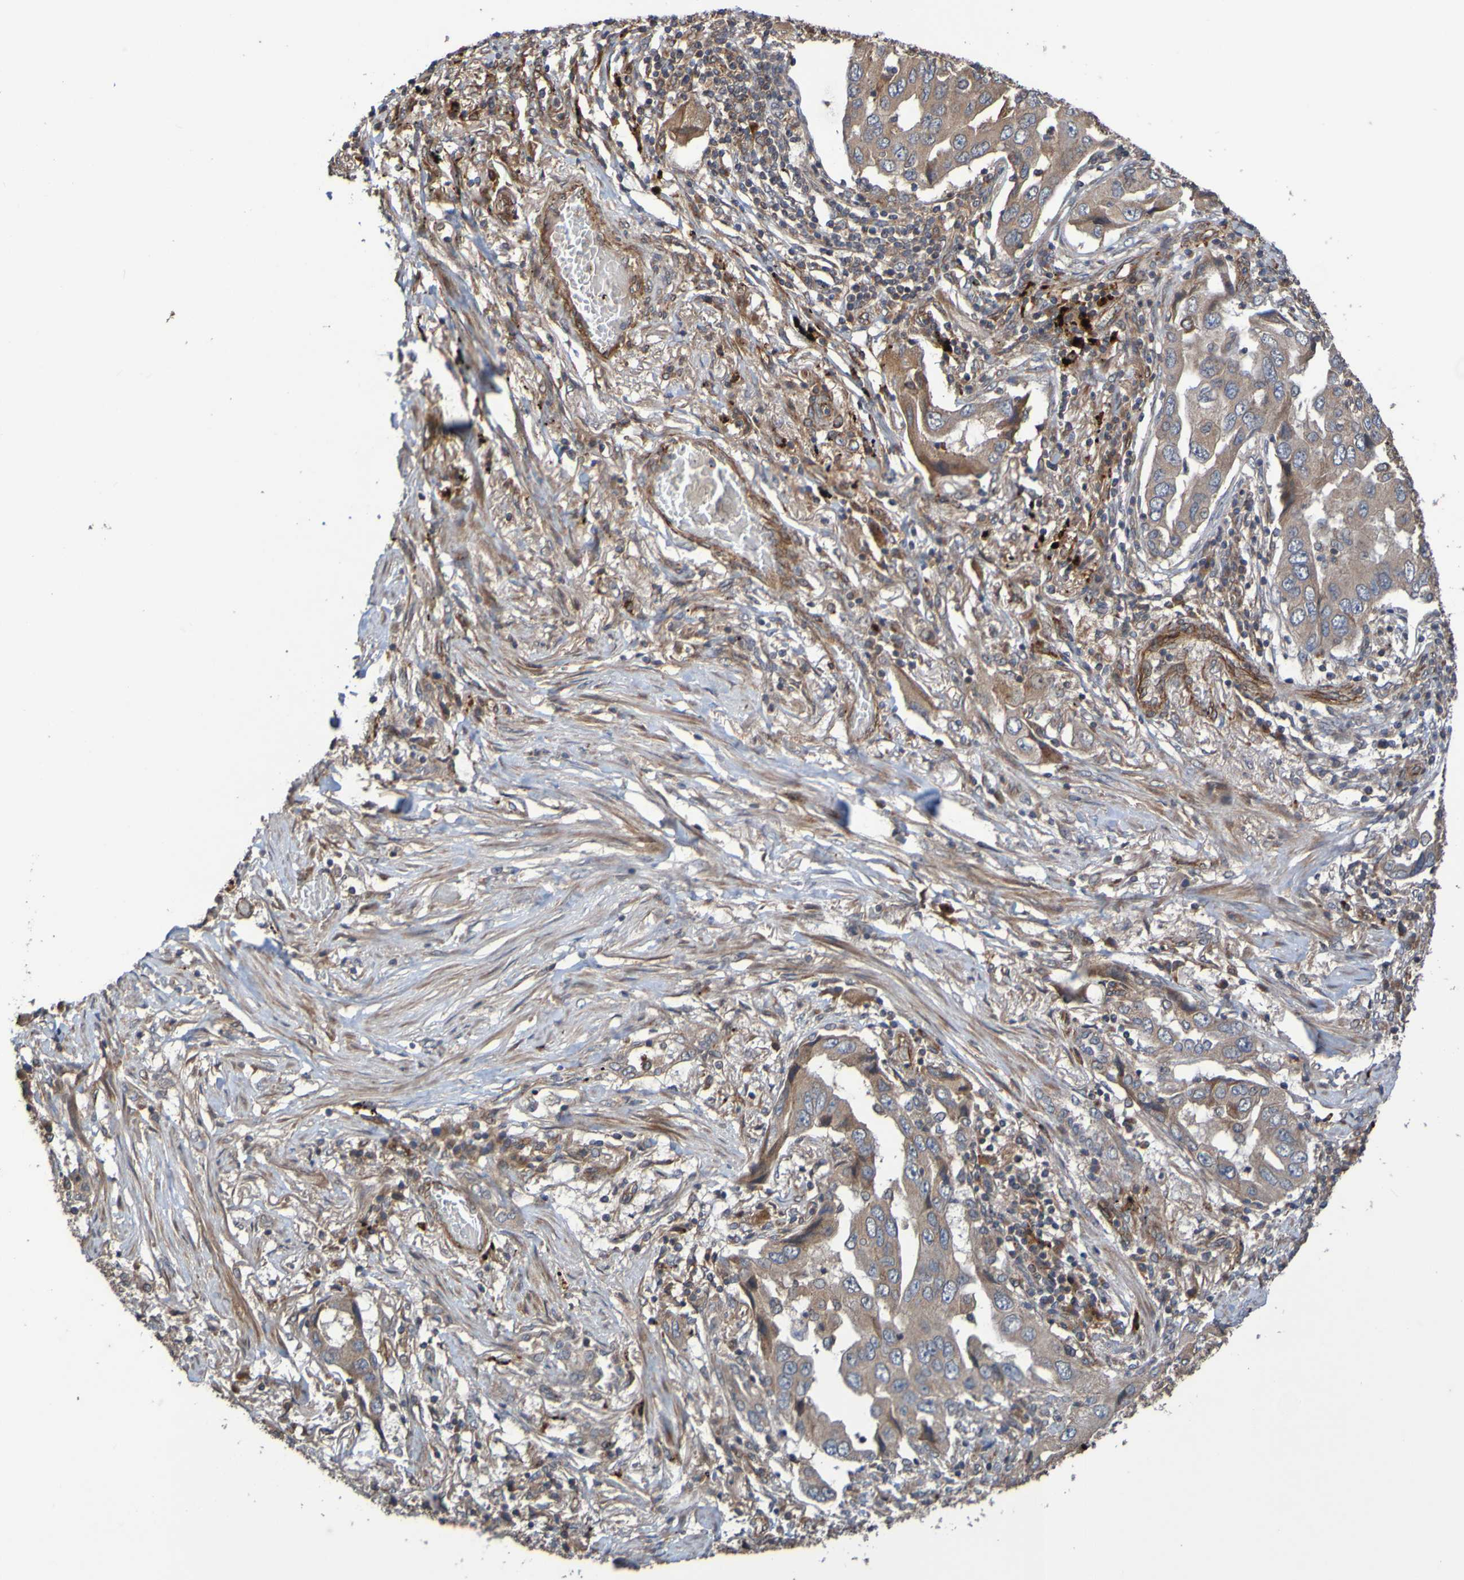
{"staining": {"intensity": "moderate", "quantity": ">75%", "location": "cytoplasmic/membranous"}, "tissue": "lung cancer", "cell_type": "Tumor cells", "image_type": "cancer", "snomed": [{"axis": "morphology", "description": "Adenocarcinoma, NOS"}, {"axis": "topography", "description": "Lung"}], "caption": "Immunohistochemical staining of lung adenocarcinoma reveals moderate cytoplasmic/membranous protein staining in approximately >75% of tumor cells.", "gene": "UCN", "patient": {"sex": "female", "age": 65}}